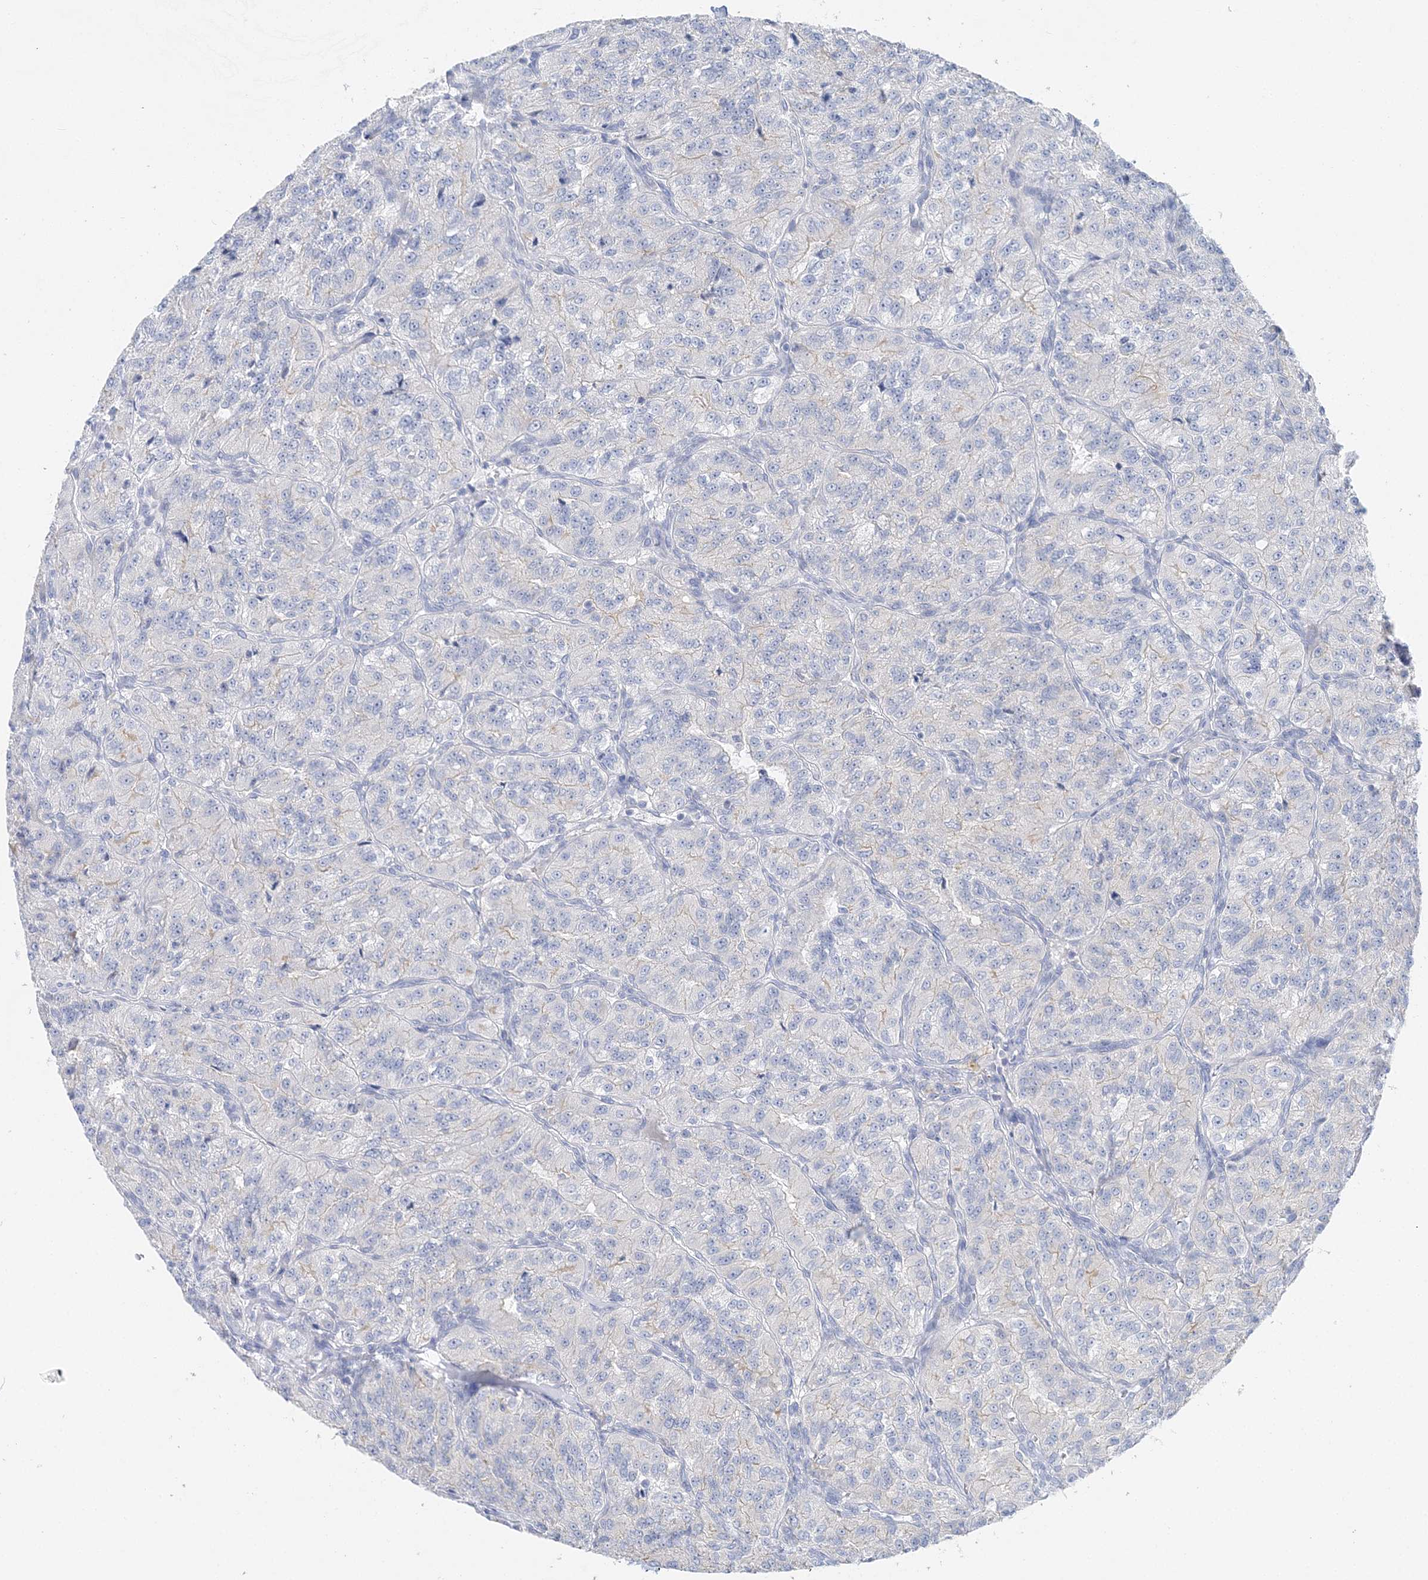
{"staining": {"intensity": "negative", "quantity": "none", "location": "none"}, "tissue": "renal cancer", "cell_type": "Tumor cells", "image_type": "cancer", "snomed": [{"axis": "morphology", "description": "Adenocarcinoma, NOS"}, {"axis": "topography", "description": "Kidney"}], "caption": "The IHC photomicrograph has no significant positivity in tumor cells of renal cancer tissue.", "gene": "SLC5A6", "patient": {"sex": "female", "age": 63}}